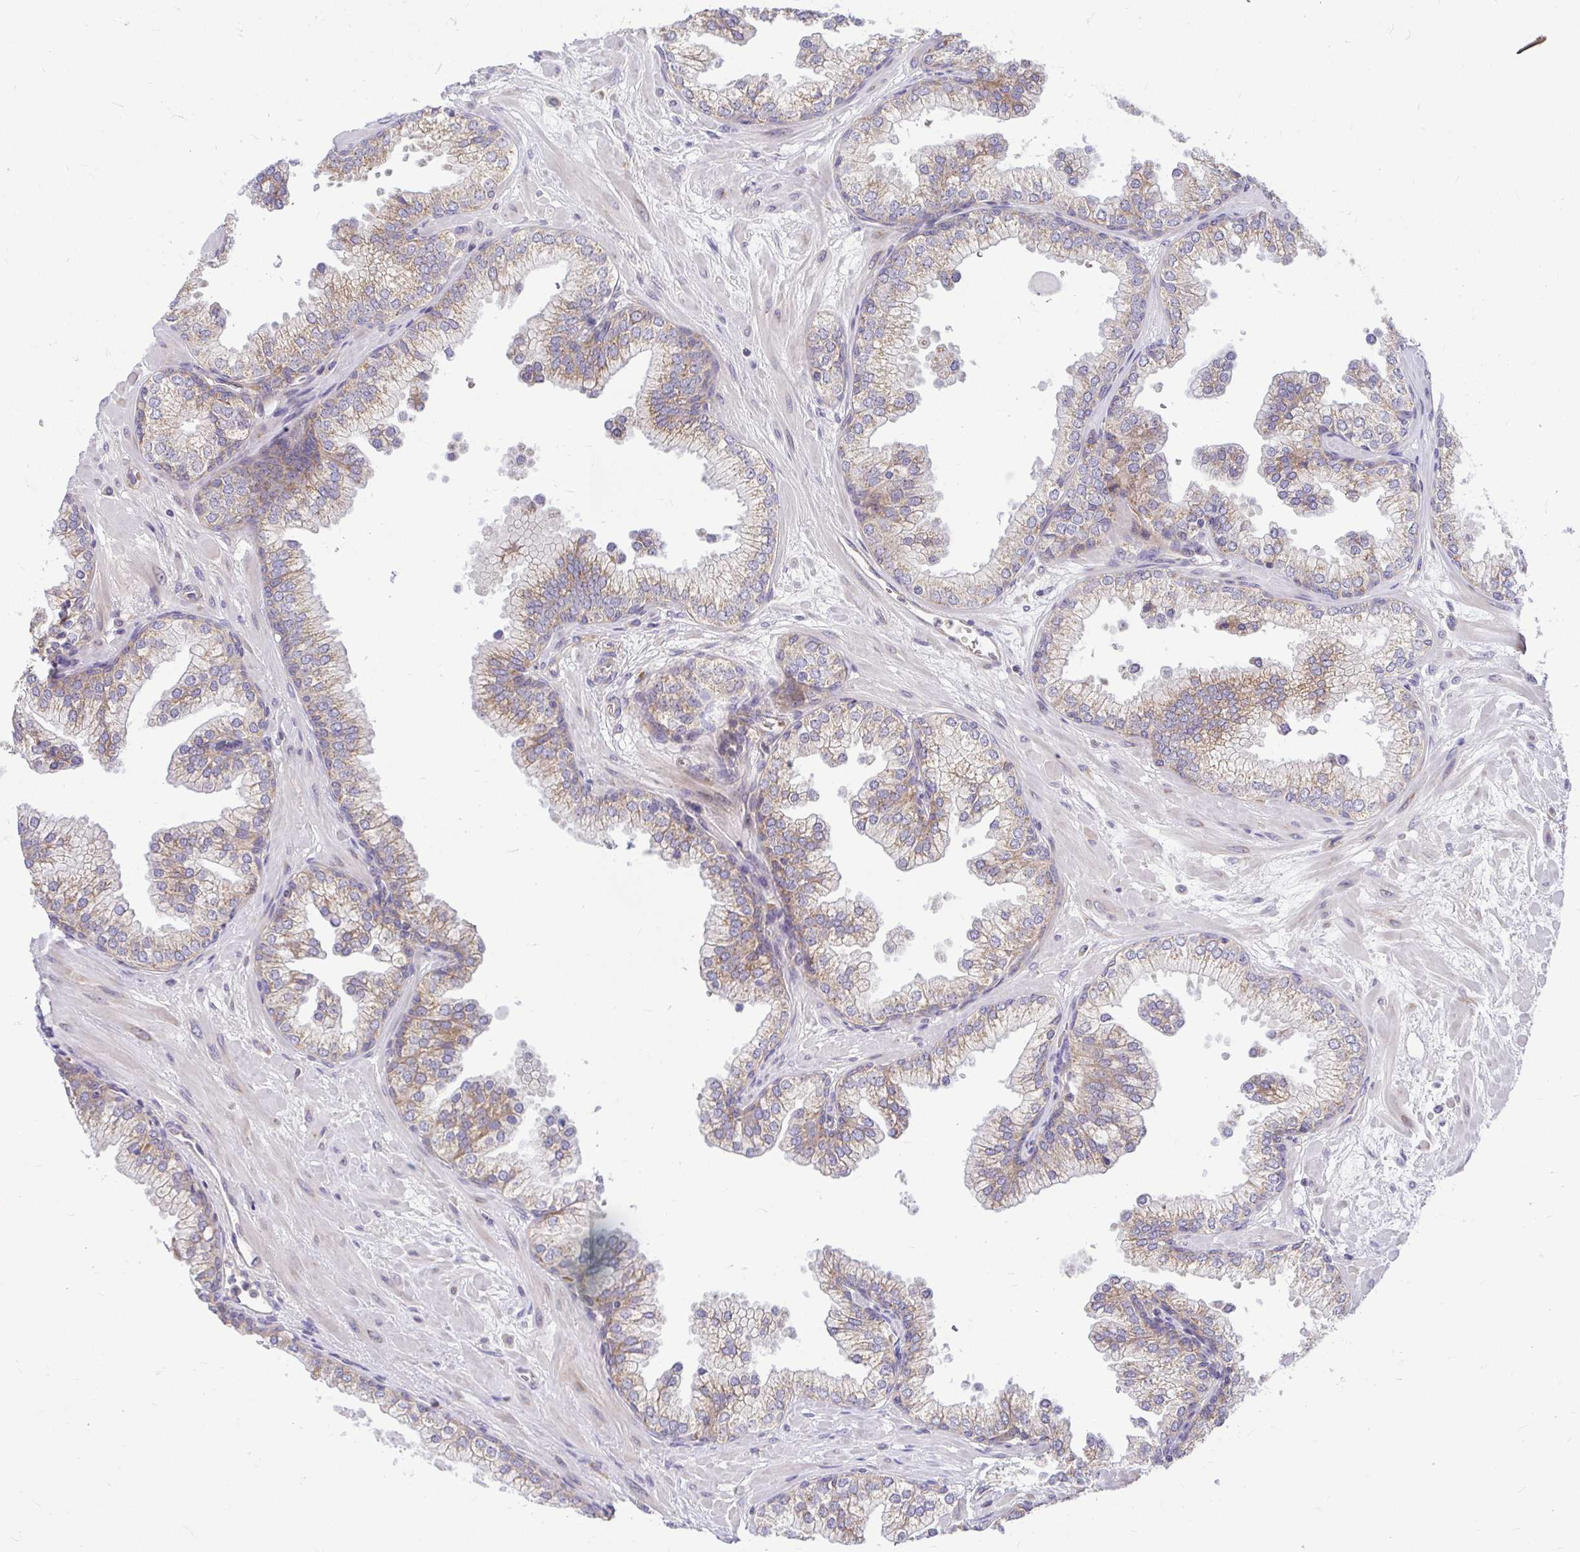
{"staining": {"intensity": "moderate", "quantity": ">75%", "location": "cytoplasmic/membranous"}, "tissue": "prostate", "cell_type": "Glandular cells", "image_type": "normal", "snomed": [{"axis": "morphology", "description": "Normal tissue, NOS"}, {"axis": "topography", "description": "Prostate"}, {"axis": "topography", "description": "Peripheral nerve tissue"}], "caption": "Immunohistochemistry (IHC) of benign human prostate shows medium levels of moderate cytoplasmic/membranous positivity in approximately >75% of glandular cells. The staining is performed using DAB brown chromogen to label protein expression. The nuclei are counter-stained blue using hematoxylin.", "gene": "VTI1B", "patient": {"sex": "male", "age": 61}}